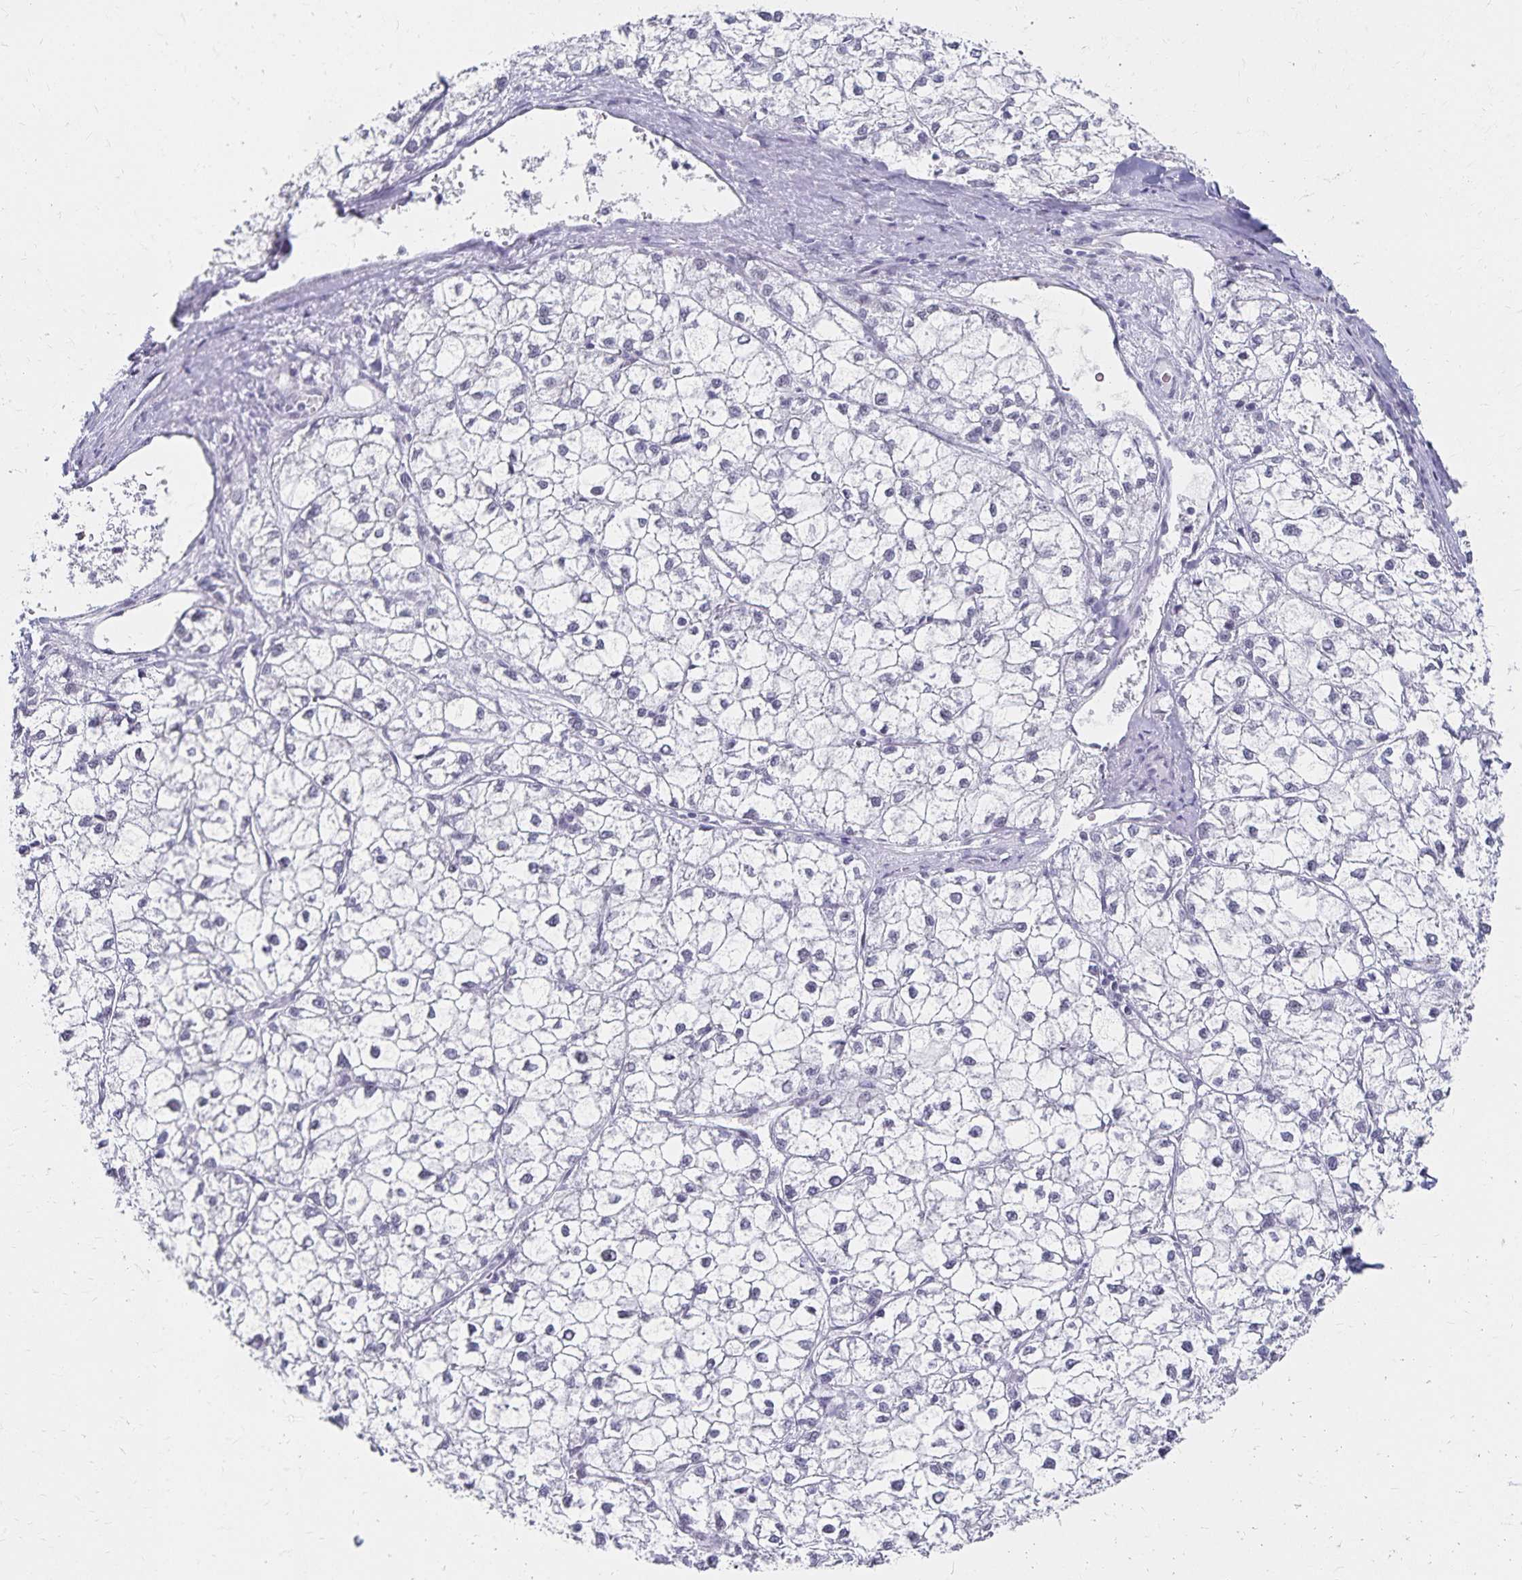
{"staining": {"intensity": "negative", "quantity": "none", "location": "none"}, "tissue": "liver cancer", "cell_type": "Tumor cells", "image_type": "cancer", "snomed": [{"axis": "morphology", "description": "Carcinoma, Hepatocellular, NOS"}, {"axis": "topography", "description": "Liver"}], "caption": "Liver hepatocellular carcinoma was stained to show a protein in brown. There is no significant staining in tumor cells.", "gene": "C20orf85", "patient": {"sex": "female", "age": 43}}